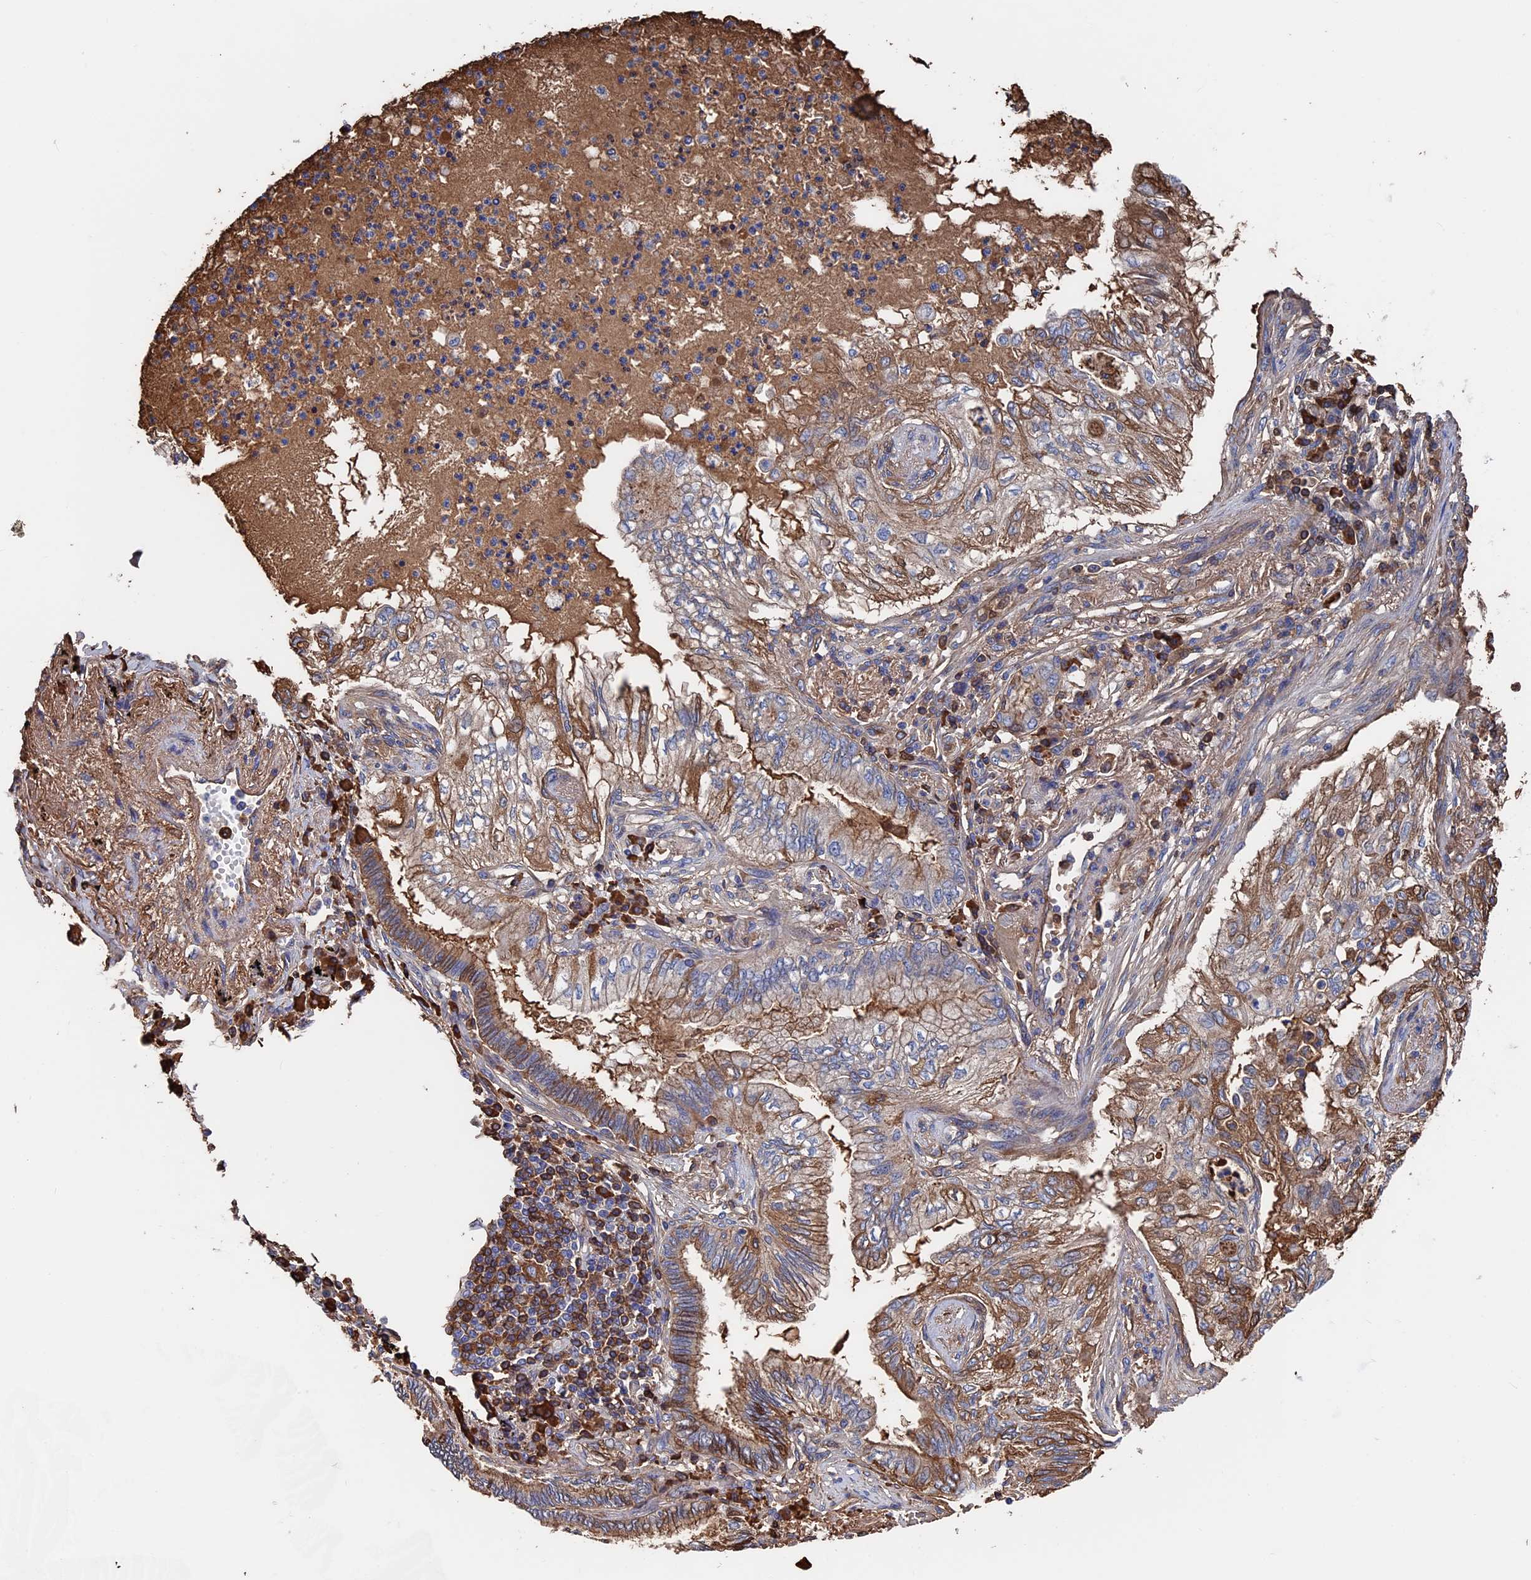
{"staining": {"intensity": "weak", "quantity": ">75%", "location": "cytoplasmic/membranous"}, "tissue": "lung cancer", "cell_type": "Tumor cells", "image_type": "cancer", "snomed": [{"axis": "morphology", "description": "Adenocarcinoma, NOS"}, {"axis": "topography", "description": "Lung"}], "caption": "IHC photomicrograph of lung adenocarcinoma stained for a protein (brown), which displays low levels of weak cytoplasmic/membranous expression in approximately >75% of tumor cells.", "gene": "RPUSD1", "patient": {"sex": "female", "age": 70}}